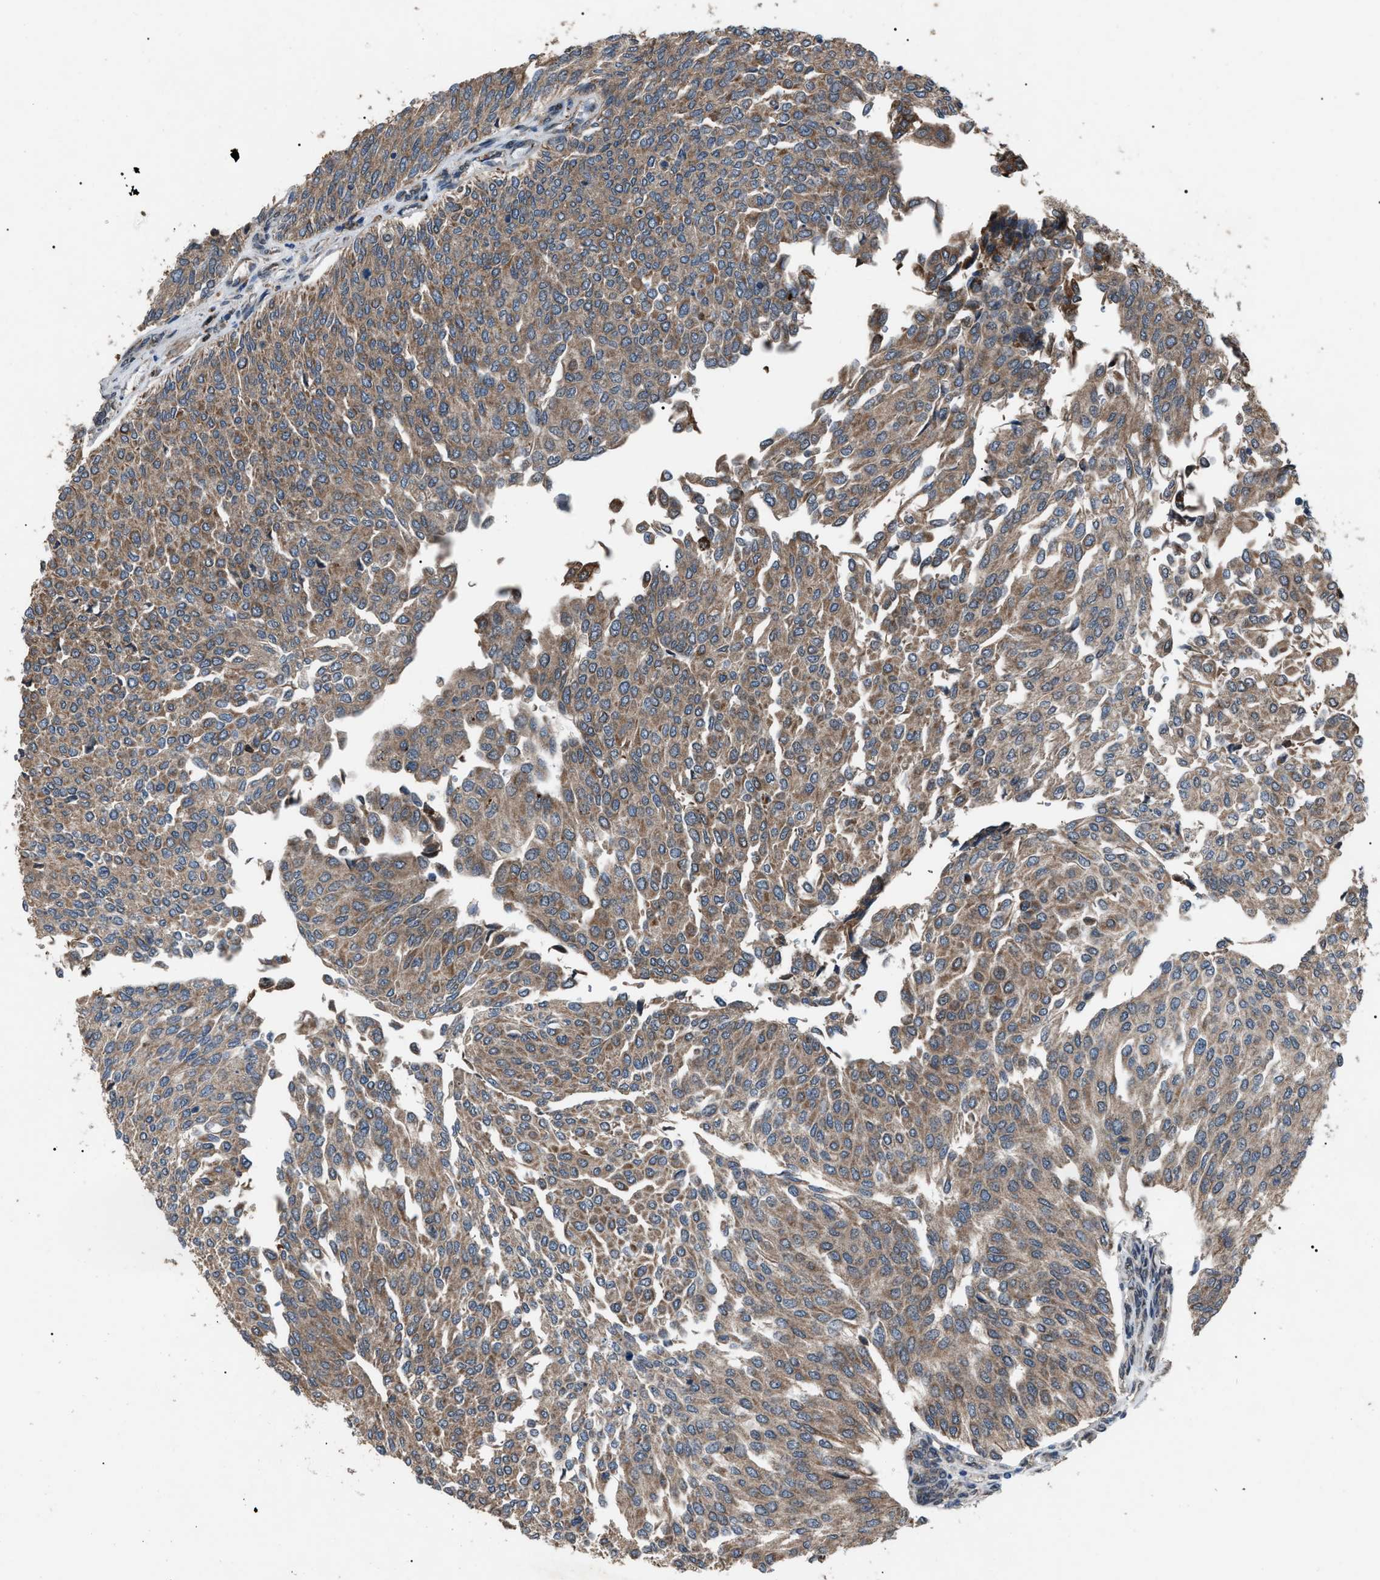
{"staining": {"intensity": "moderate", "quantity": ">75%", "location": "cytoplasmic/membranous"}, "tissue": "urothelial cancer", "cell_type": "Tumor cells", "image_type": "cancer", "snomed": [{"axis": "morphology", "description": "Urothelial carcinoma, Low grade"}, {"axis": "topography", "description": "Urinary bladder"}], "caption": "Human urothelial cancer stained for a protein (brown) shows moderate cytoplasmic/membranous positive positivity in approximately >75% of tumor cells.", "gene": "ZFAND2A", "patient": {"sex": "female", "age": 79}}